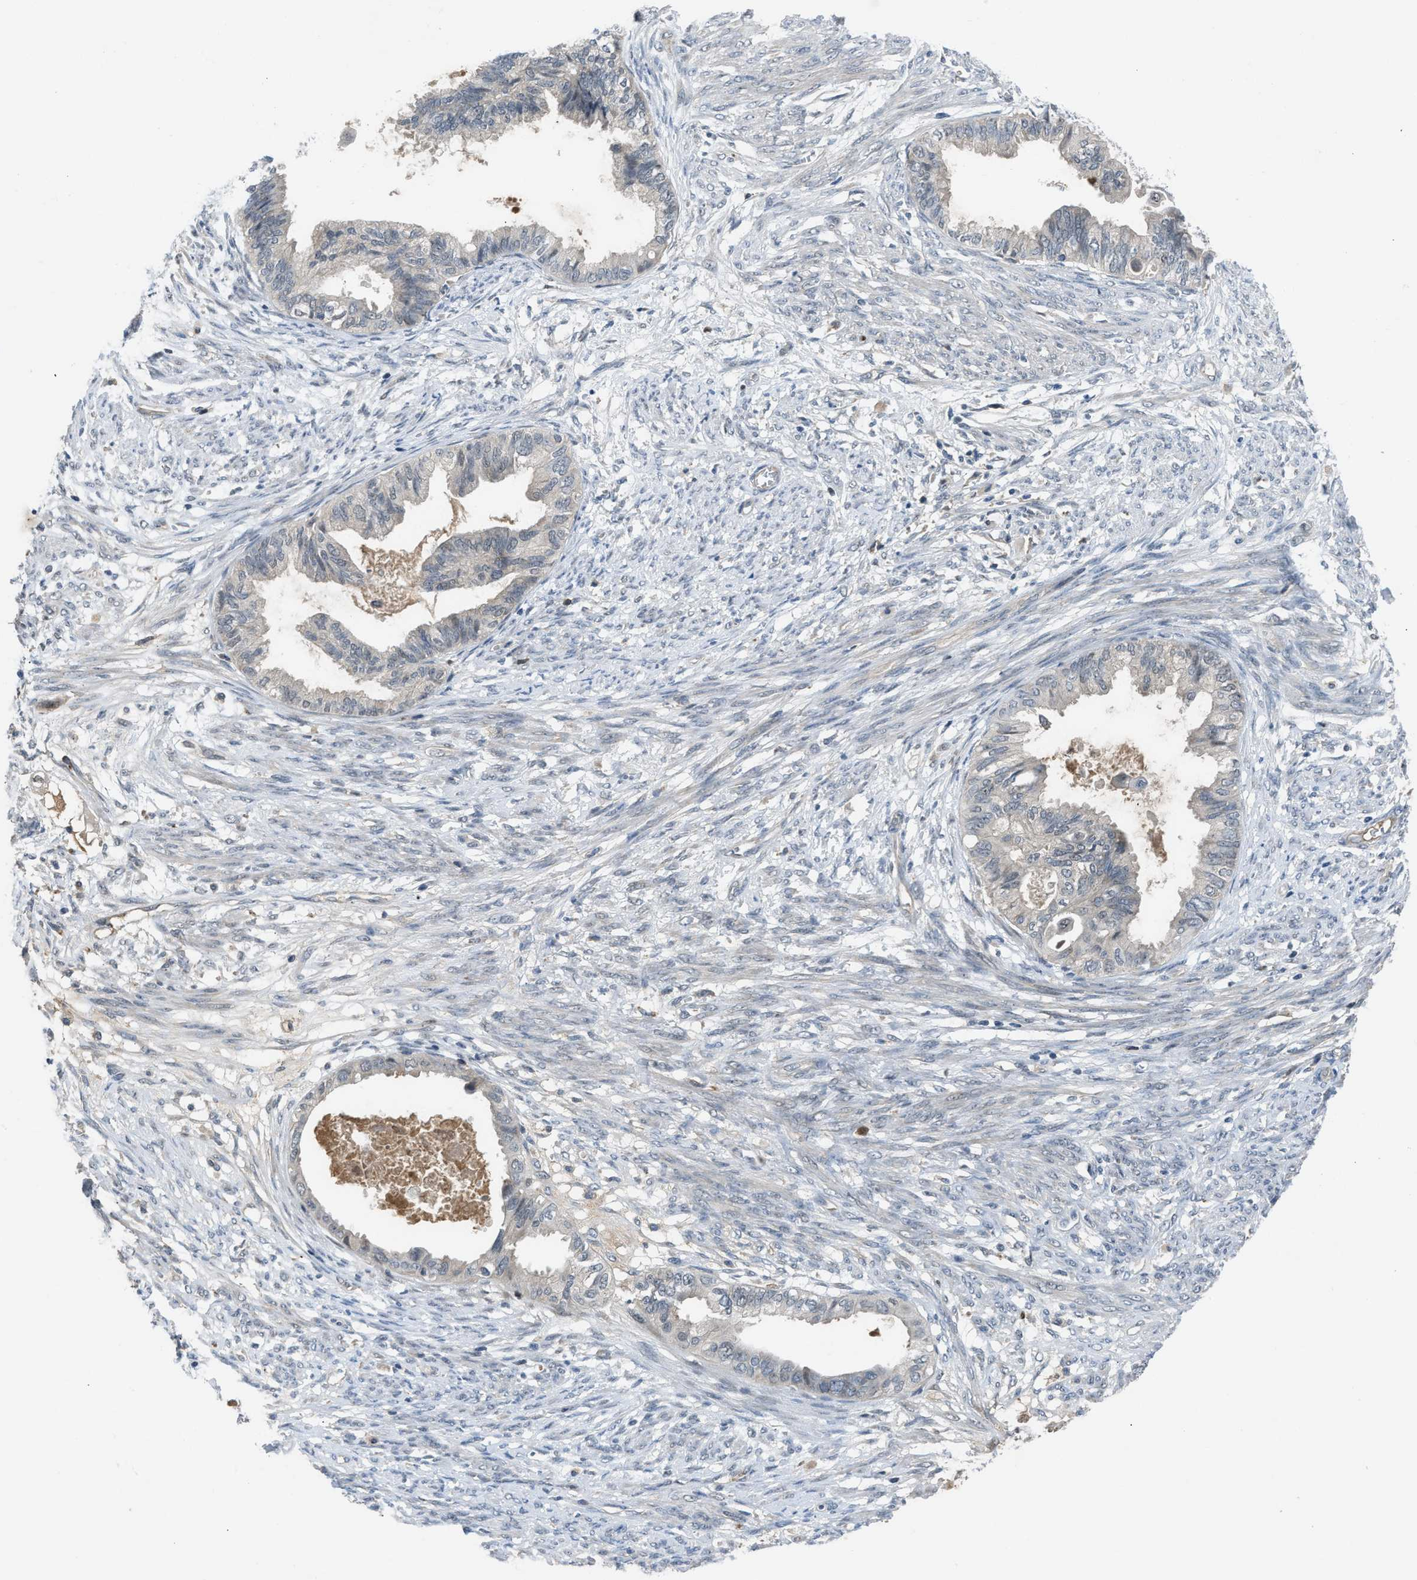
{"staining": {"intensity": "negative", "quantity": "none", "location": "none"}, "tissue": "cervical cancer", "cell_type": "Tumor cells", "image_type": "cancer", "snomed": [{"axis": "morphology", "description": "Normal tissue, NOS"}, {"axis": "morphology", "description": "Adenocarcinoma, NOS"}, {"axis": "topography", "description": "Cervix"}, {"axis": "topography", "description": "Endometrium"}], "caption": "DAB (3,3'-diaminobenzidine) immunohistochemical staining of cervical cancer shows no significant expression in tumor cells. (DAB IHC, high magnification).", "gene": "ZNF251", "patient": {"sex": "female", "age": 86}}